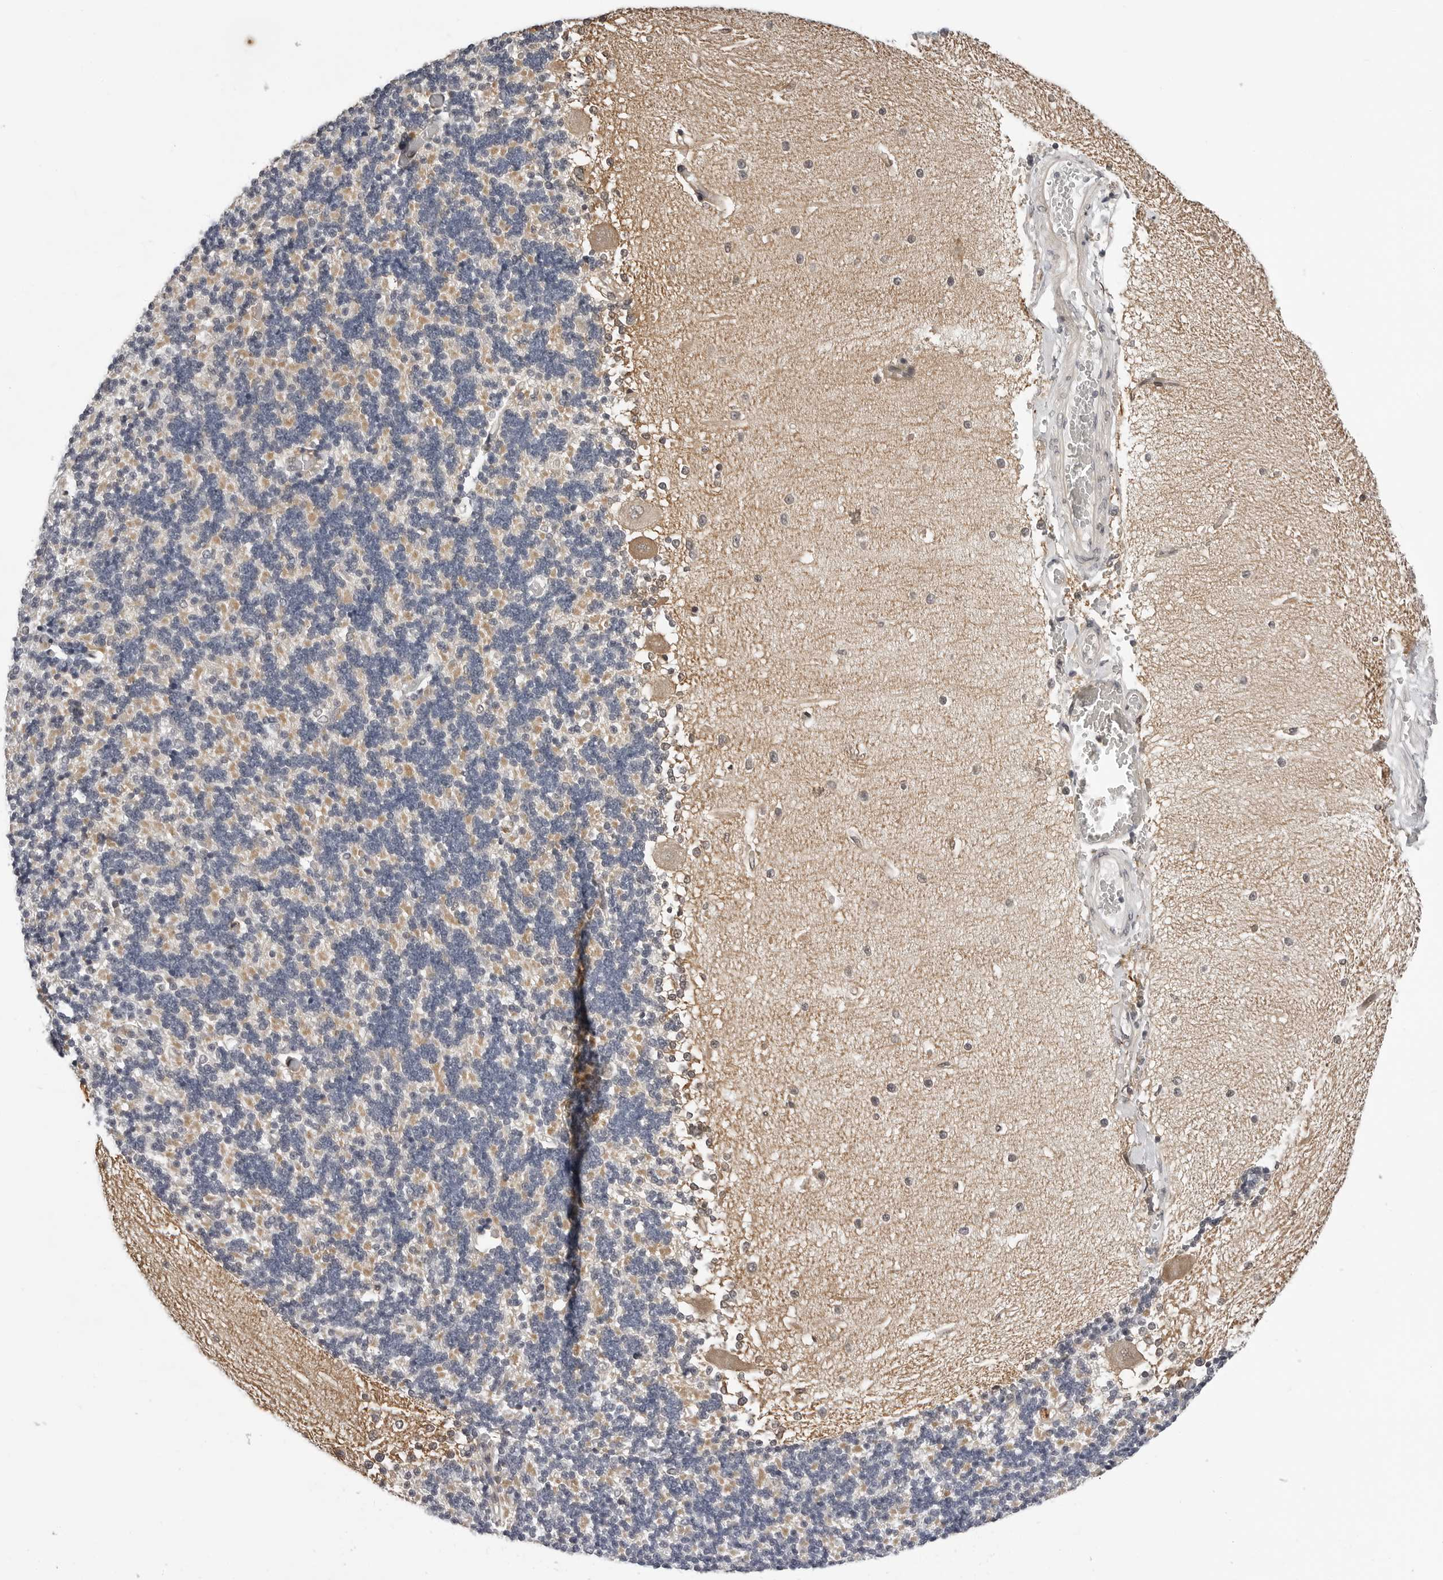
{"staining": {"intensity": "negative", "quantity": "none", "location": "none"}, "tissue": "cerebellum", "cell_type": "Cells in granular layer", "image_type": "normal", "snomed": [{"axis": "morphology", "description": "Normal tissue, NOS"}, {"axis": "topography", "description": "Cerebellum"}], "caption": "A high-resolution photomicrograph shows immunohistochemistry (IHC) staining of benign cerebellum, which shows no significant expression in cells in granular layer.", "gene": "KIAA1614", "patient": {"sex": "male", "age": 37}}